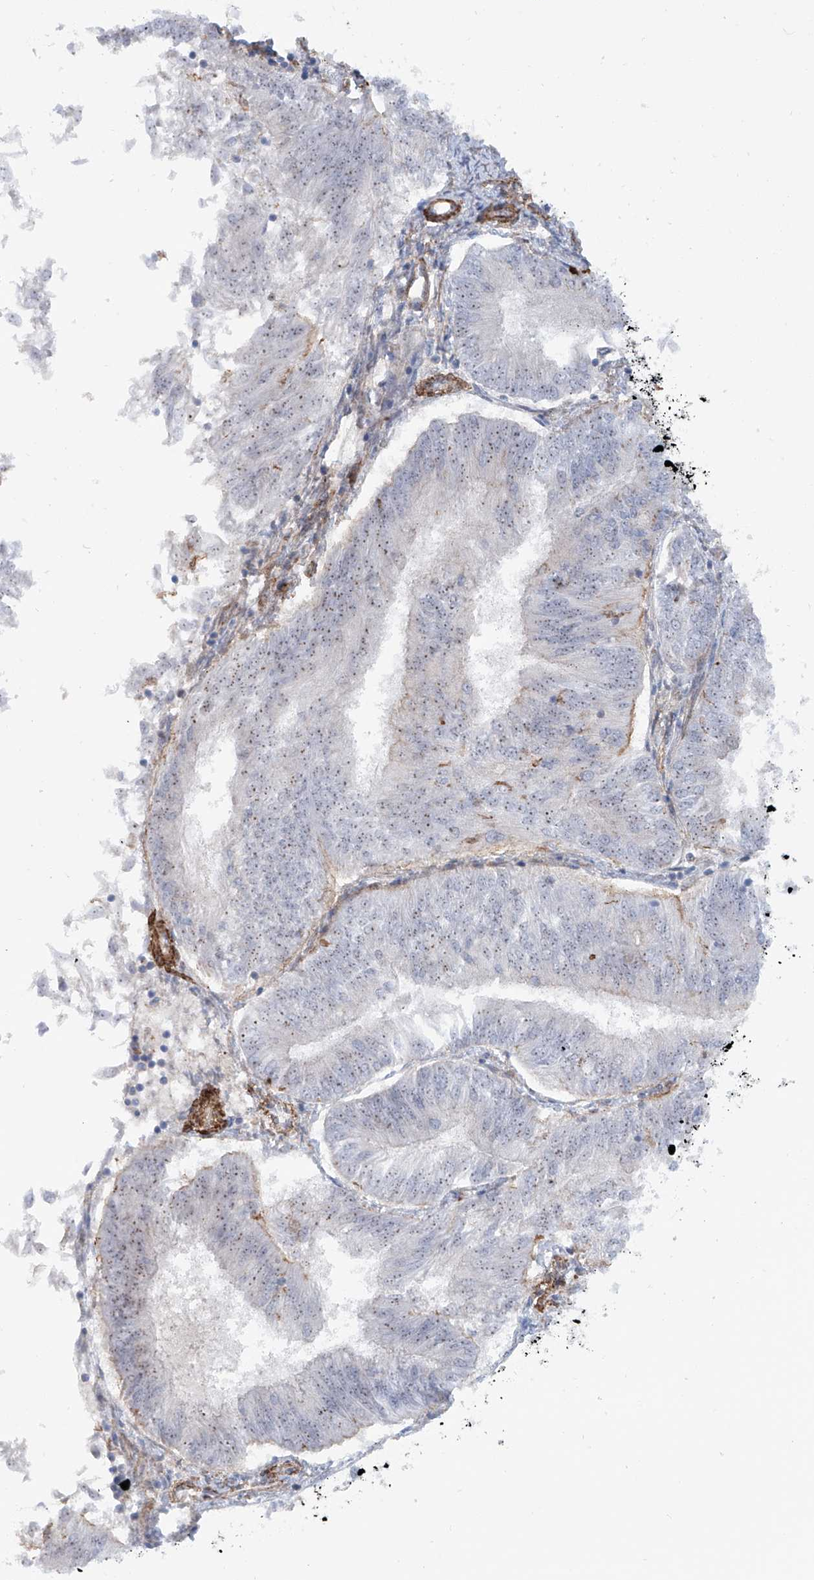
{"staining": {"intensity": "weak", "quantity": "25%-75%", "location": "nuclear"}, "tissue": "endometrial cancer", "cell_type": "Tumor cells", "image_type": "cancer", "snomed": [{"axis": "morphology", "description": "Adenocarcinoma, NOS"}, {"axis": "topography", "description": "Endometrium"}], "caption": "IHC of human endometrial adenocarcinoma demonstrates low levels of weak nuclear expression in approximately 25%-75% of tumor cells.", "gene": "ZNF490", "patient": {"sex": "female", "age": 58}}